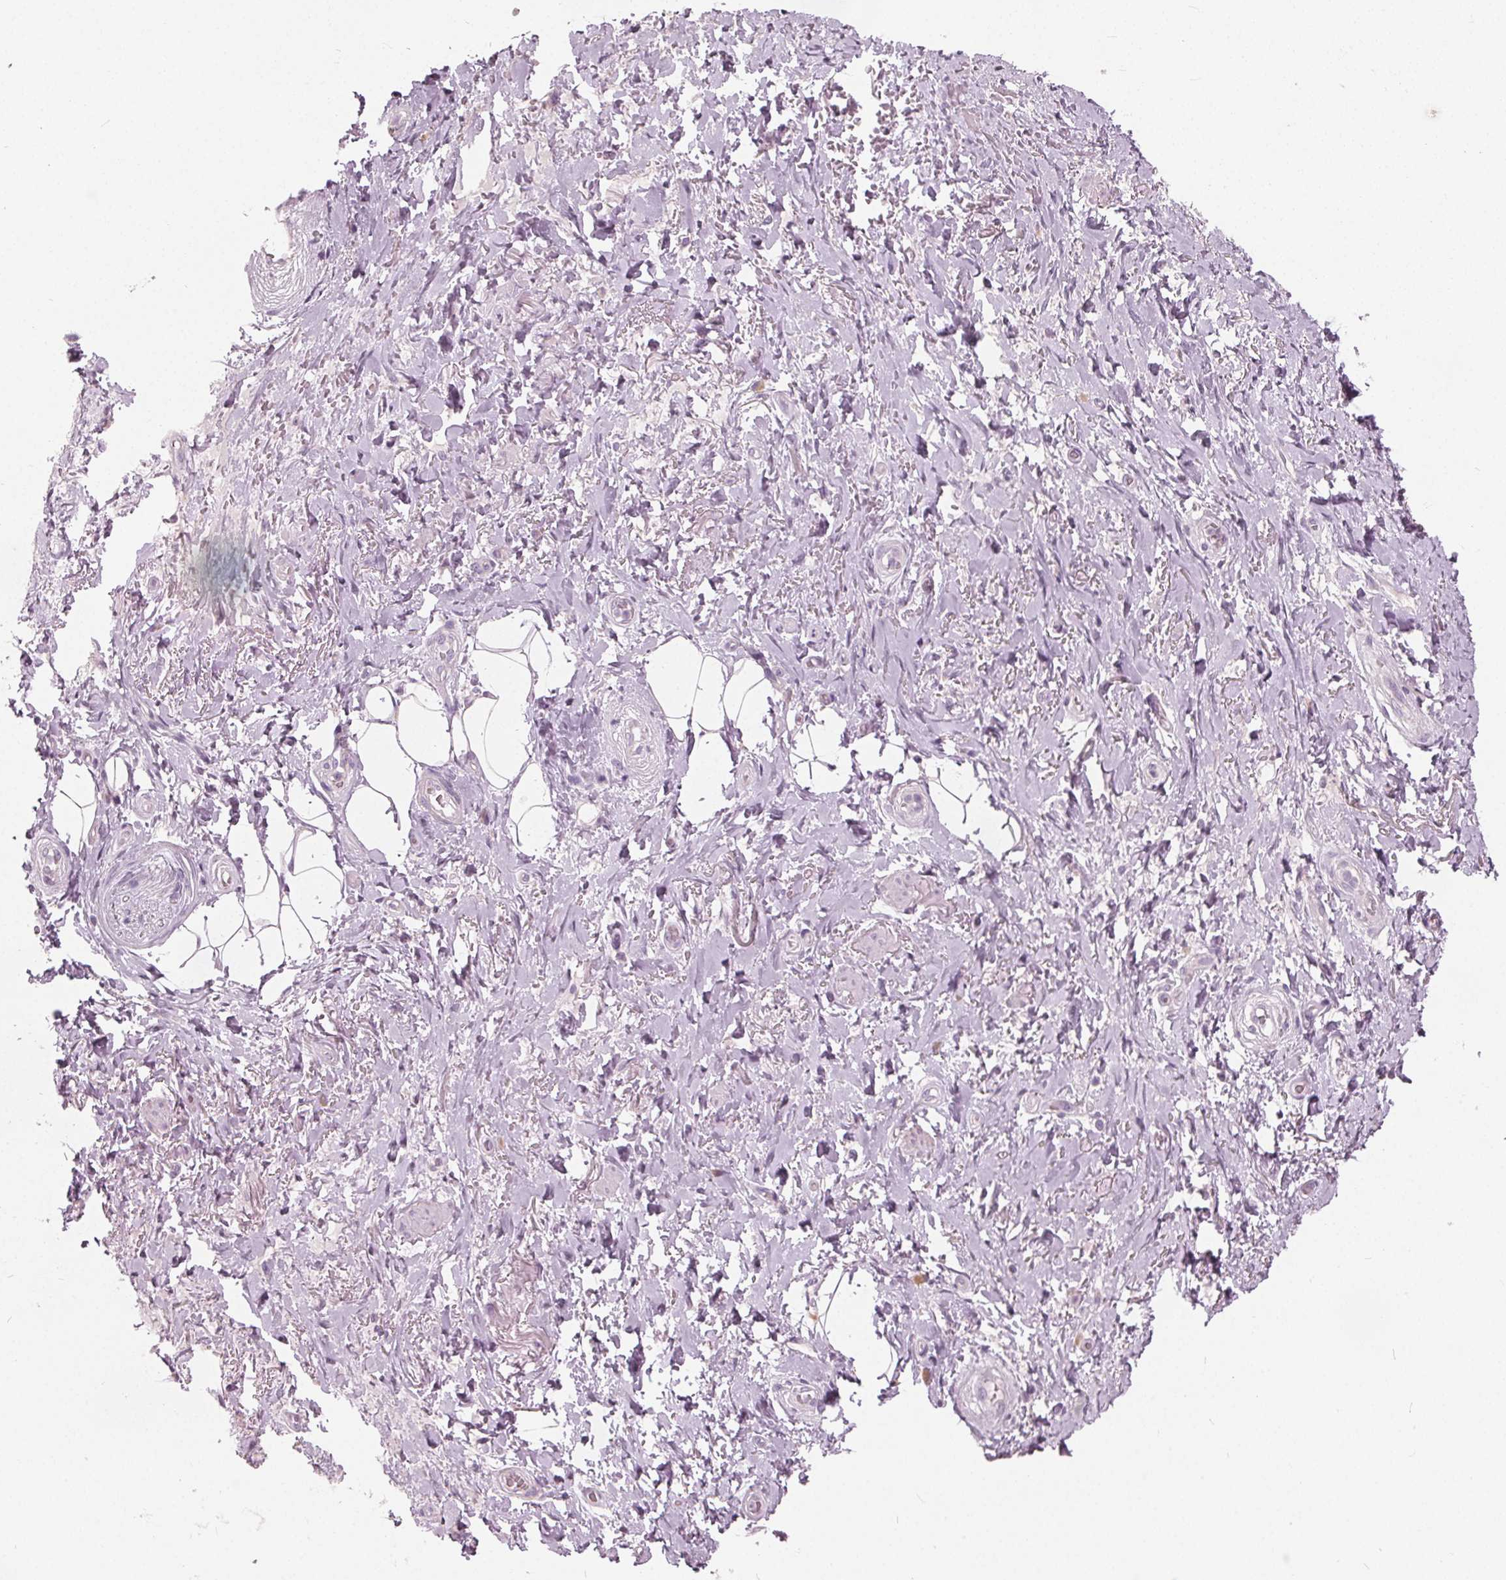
{"staining": {"intensity": "negative", "quantity": "none", "location": "none"}, "tissue": "adipose tissue", "cell_type": "Adipocytes", "image_type": "normal", "snomed": [{"axis": "morphology", "description": "Normal tissue, NOS"}, {"axis": "topography", "description": "Anal"}, {"axis": "topography", "description": "Peripheral nerve tissue"}], "caption": "This is an immunohistochemistry (IHC) image of normal adipose tissue. There is no positivity in adipocytes.", "gene": "ECI2", "patient": {"sex": "male", "age": 53}}